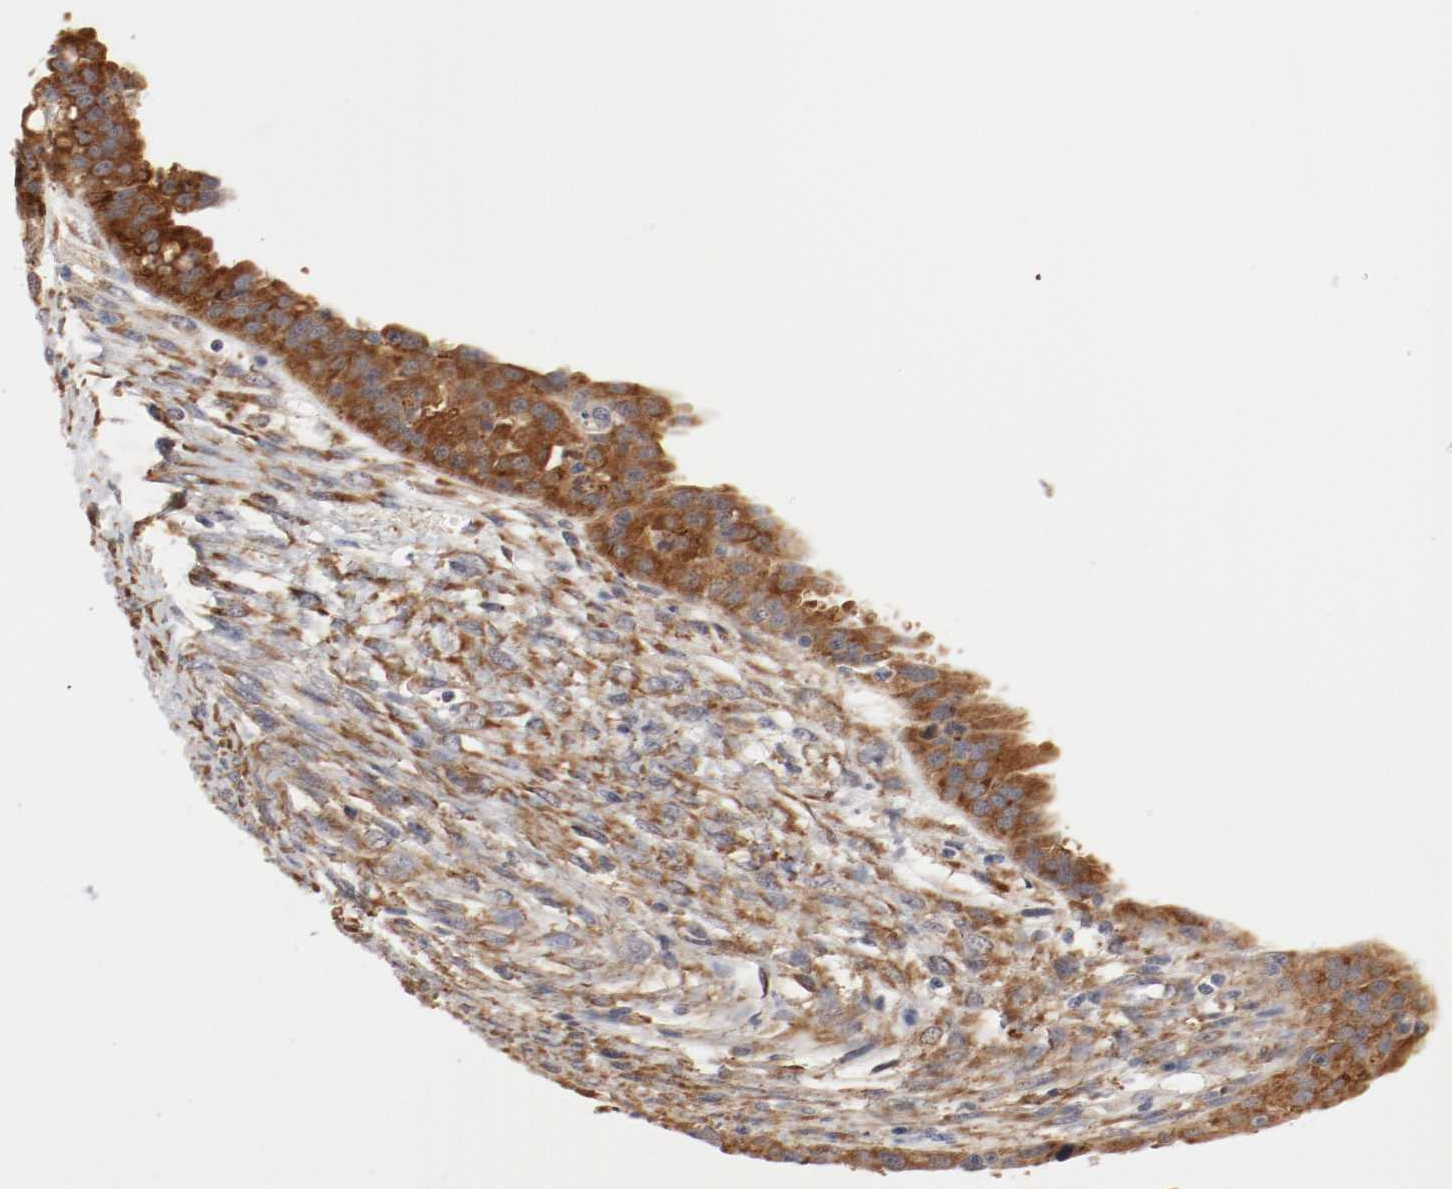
{"staining": {"intensity": "moderate", "quantity": ">75%", "location": "cytoplasmic/membranous"}, "tissue": "ovarian cancer", "cell_type": "Tumor cells", "image_type": "cancer", "snomed": [{"axis": "morphology", "description": "Cystadenocarcinoma, serous, NOS"}, {"axis": "topography", "description": "Ovary"}], "caption": "Human ovarian serous cystadenocarcinoma stained with a brown dye reveals moderate cytoplasmic/membranous positive positivity in approximately >75% of tumor cells.", "gene": "FKBP3", "patient": {"sex": "female", "age": 58}}